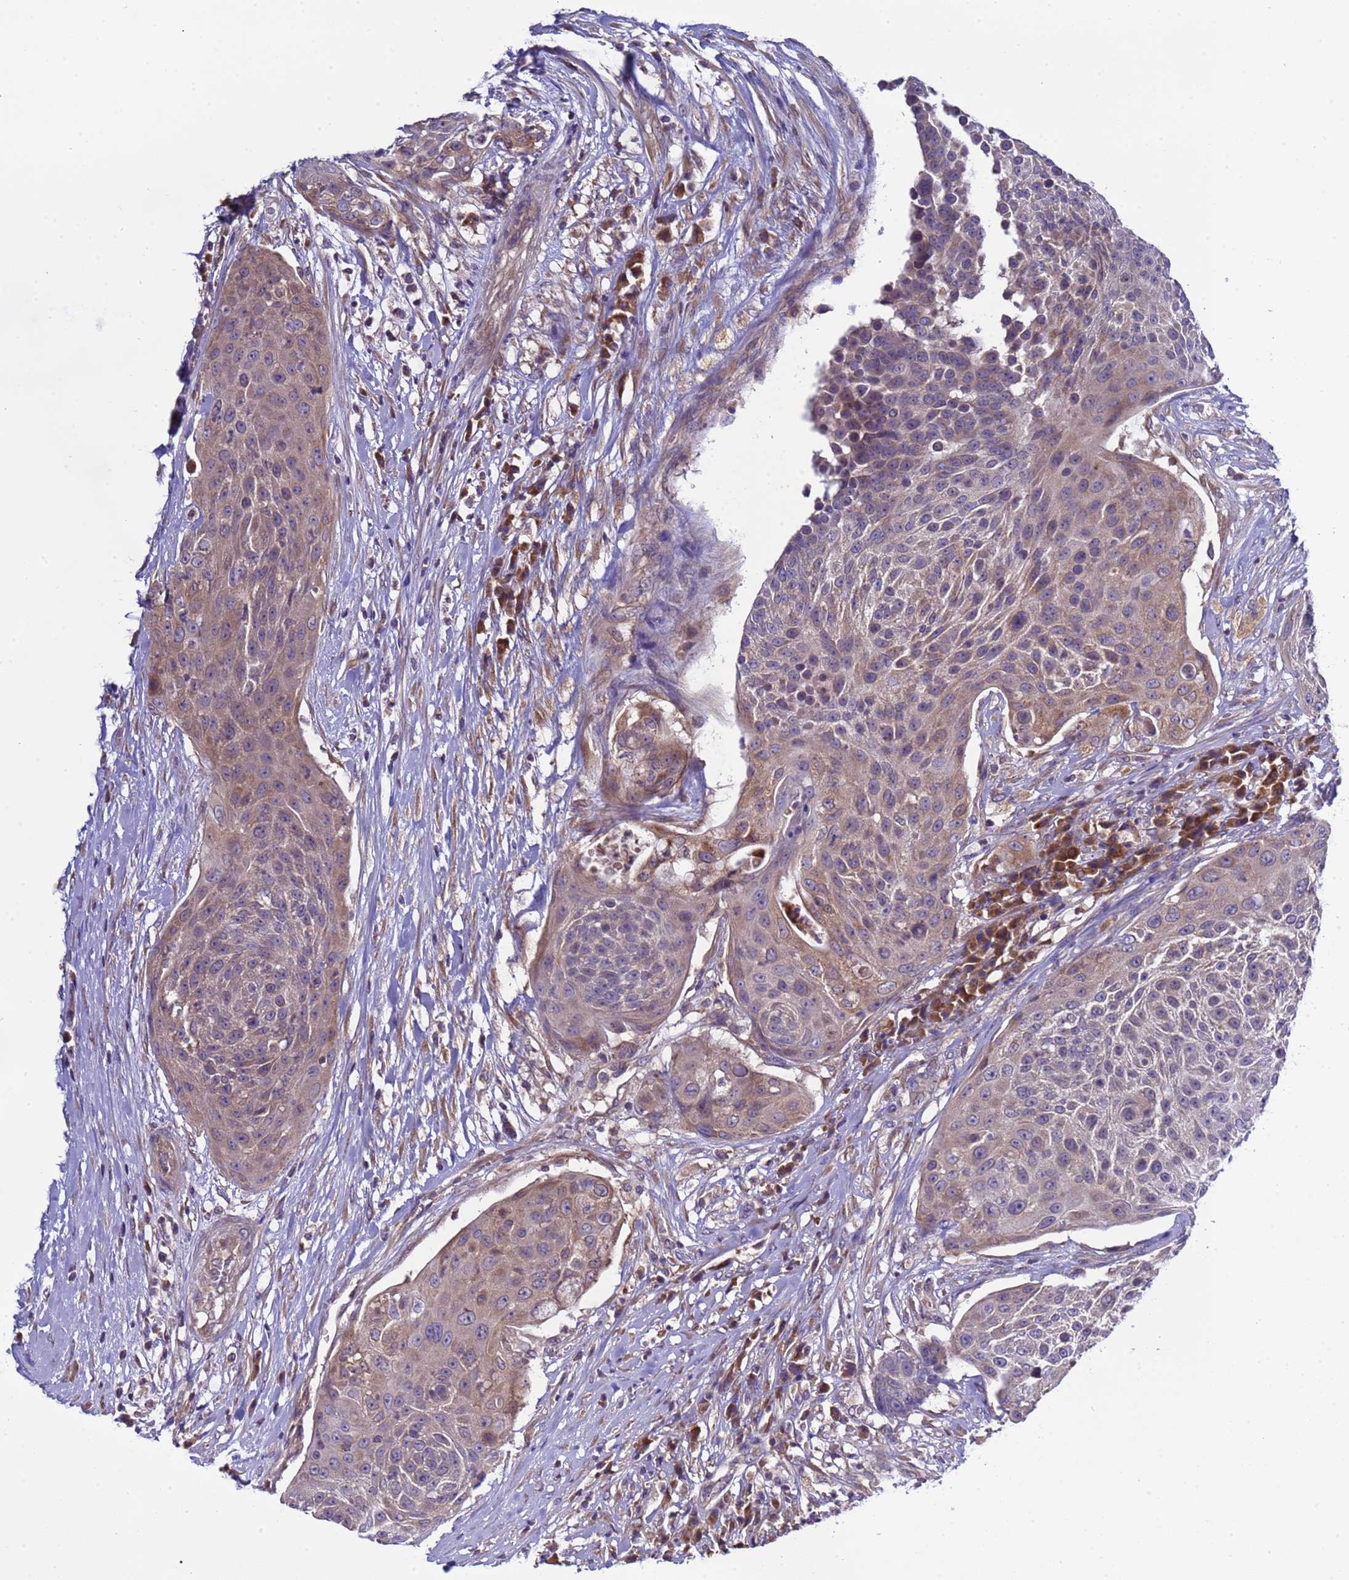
{"staining": {"intensity": "weak", "quantity": "25%-75%", "location": "cytoplasmic/membranous"}, "tissue": "urothelial cancer", "cell_type": "Tumor cells", "image_type": "cancer", "snomed": [{"axis": "morphology", "description": "Urothelial carcinoma, High grade"}, {"axis": "topography", "description": "Urinary bladder"}], "caption": "Tumor cells display weak cytoplasmic/membranous positivity in approximately 25%-75% of cells in urothelial cancer.", "gene": "ELMOD2", "patient": {"sex": "female", "age": 63}}